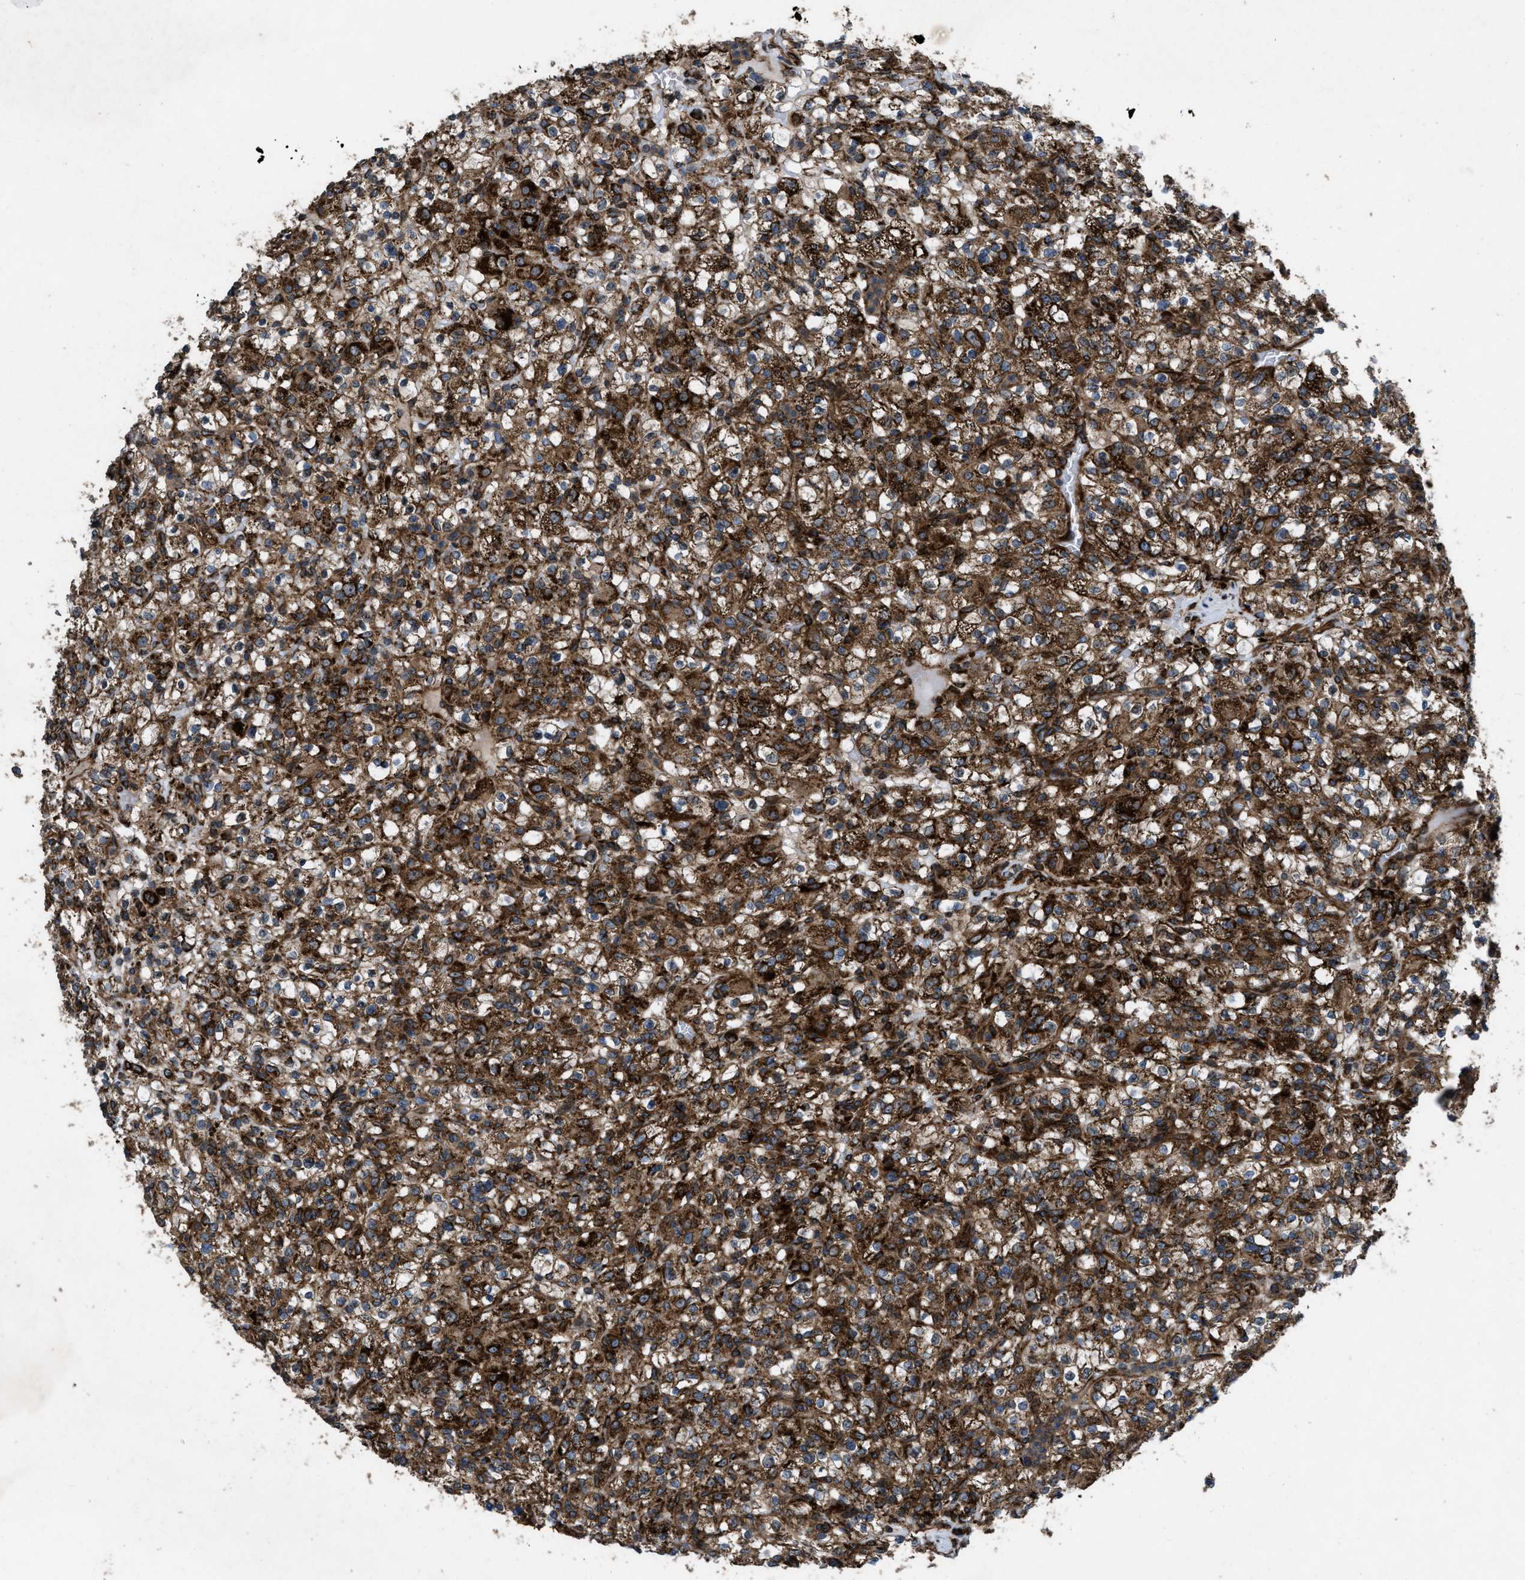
{"staining": {"intensity": "strong", "quantity": ">75%", "location": "cytoplasmic/membranous"}, "tissue": "renal cancer", "cell_type": "Tumor cells", "image_type": "cancer", "snomed": [{"axis": "morphology", "description": "Normal tissue, NOS"}, {"axis": "morphology", "description": "Adenocarcinoma, NOS"}, {"axis": "topography", "description": "Kidney"}], "caption": "Immunohistochemistry micrograph of neoplastic tissue: human renal cancer stained using IHC displays high levels of strong protein expression localized specifically in the cytoplasmic/membranous of tumor cells, appearing as a cytoplasmic/membranous brown color.", "gene": "PER3", "patient": {"sex": "female", "age": 72}}